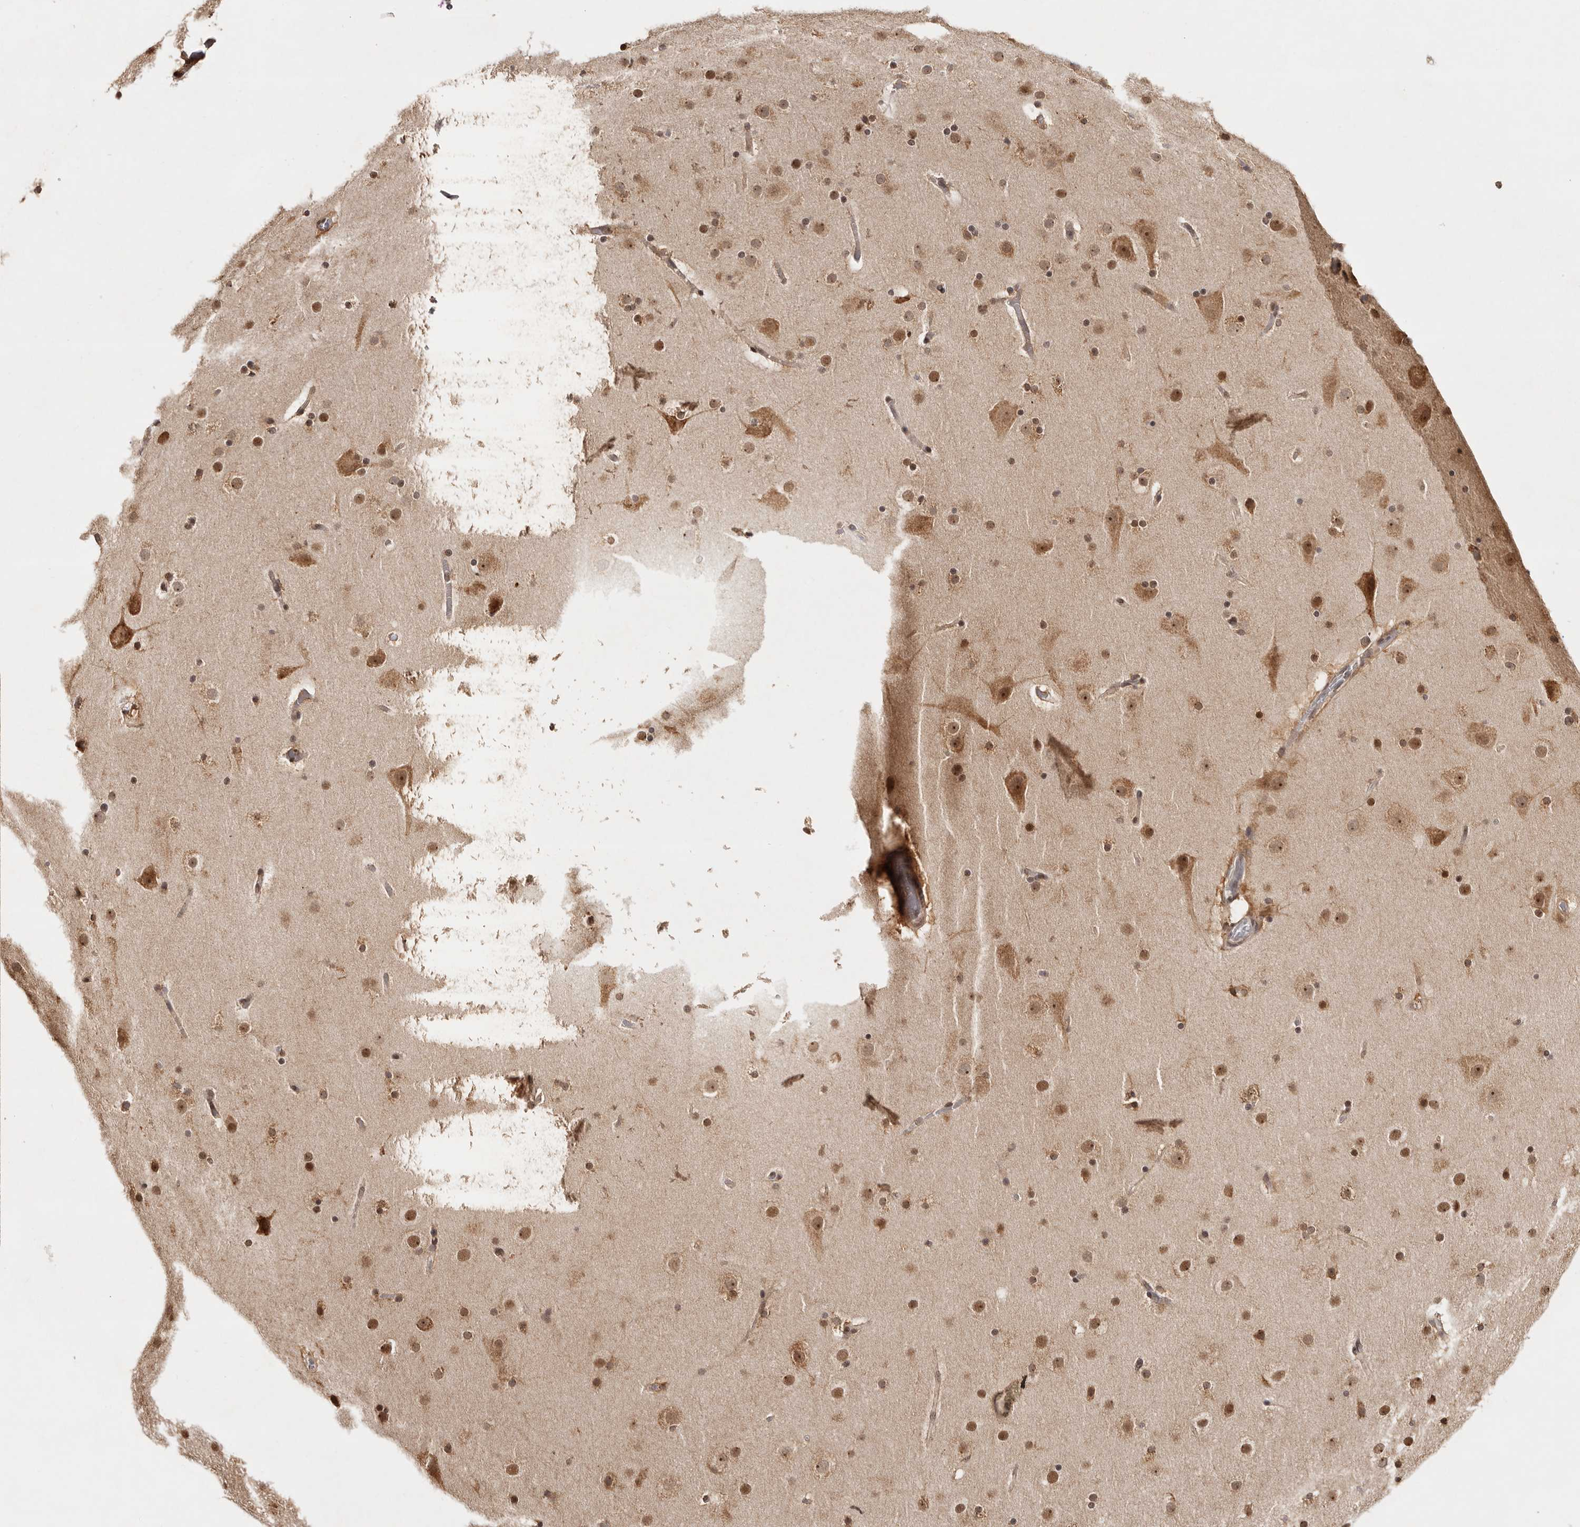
{"staining": {"intensity": "moderate", "quantity": ">75%", "location": "cytoplasmic/membranous,nuclear"}, "tissue": "cerebral cortex", "cell_type": "Endothelial cells", "image_type": "normal", "snomed": [{"axis": "morphology", "description": "Normal tissue, NOS"}, {"axis": "topography", "description": "Cerebral cortex"}], "caption": "Cerebral cortex stained with DAB (3,3'-diaminobenzidine) immunohistochemistry reveals medium levels of moderate cytoplasmic/membranous,nuclear expression in approximately >75% of endothelial cells. (Stains: DAB in brown, nuclei in blue, Microscopy: brightfield microscopy at high magnification).", "gene": "ZNF83", "patient": {"sex": "male", "age": 57}}